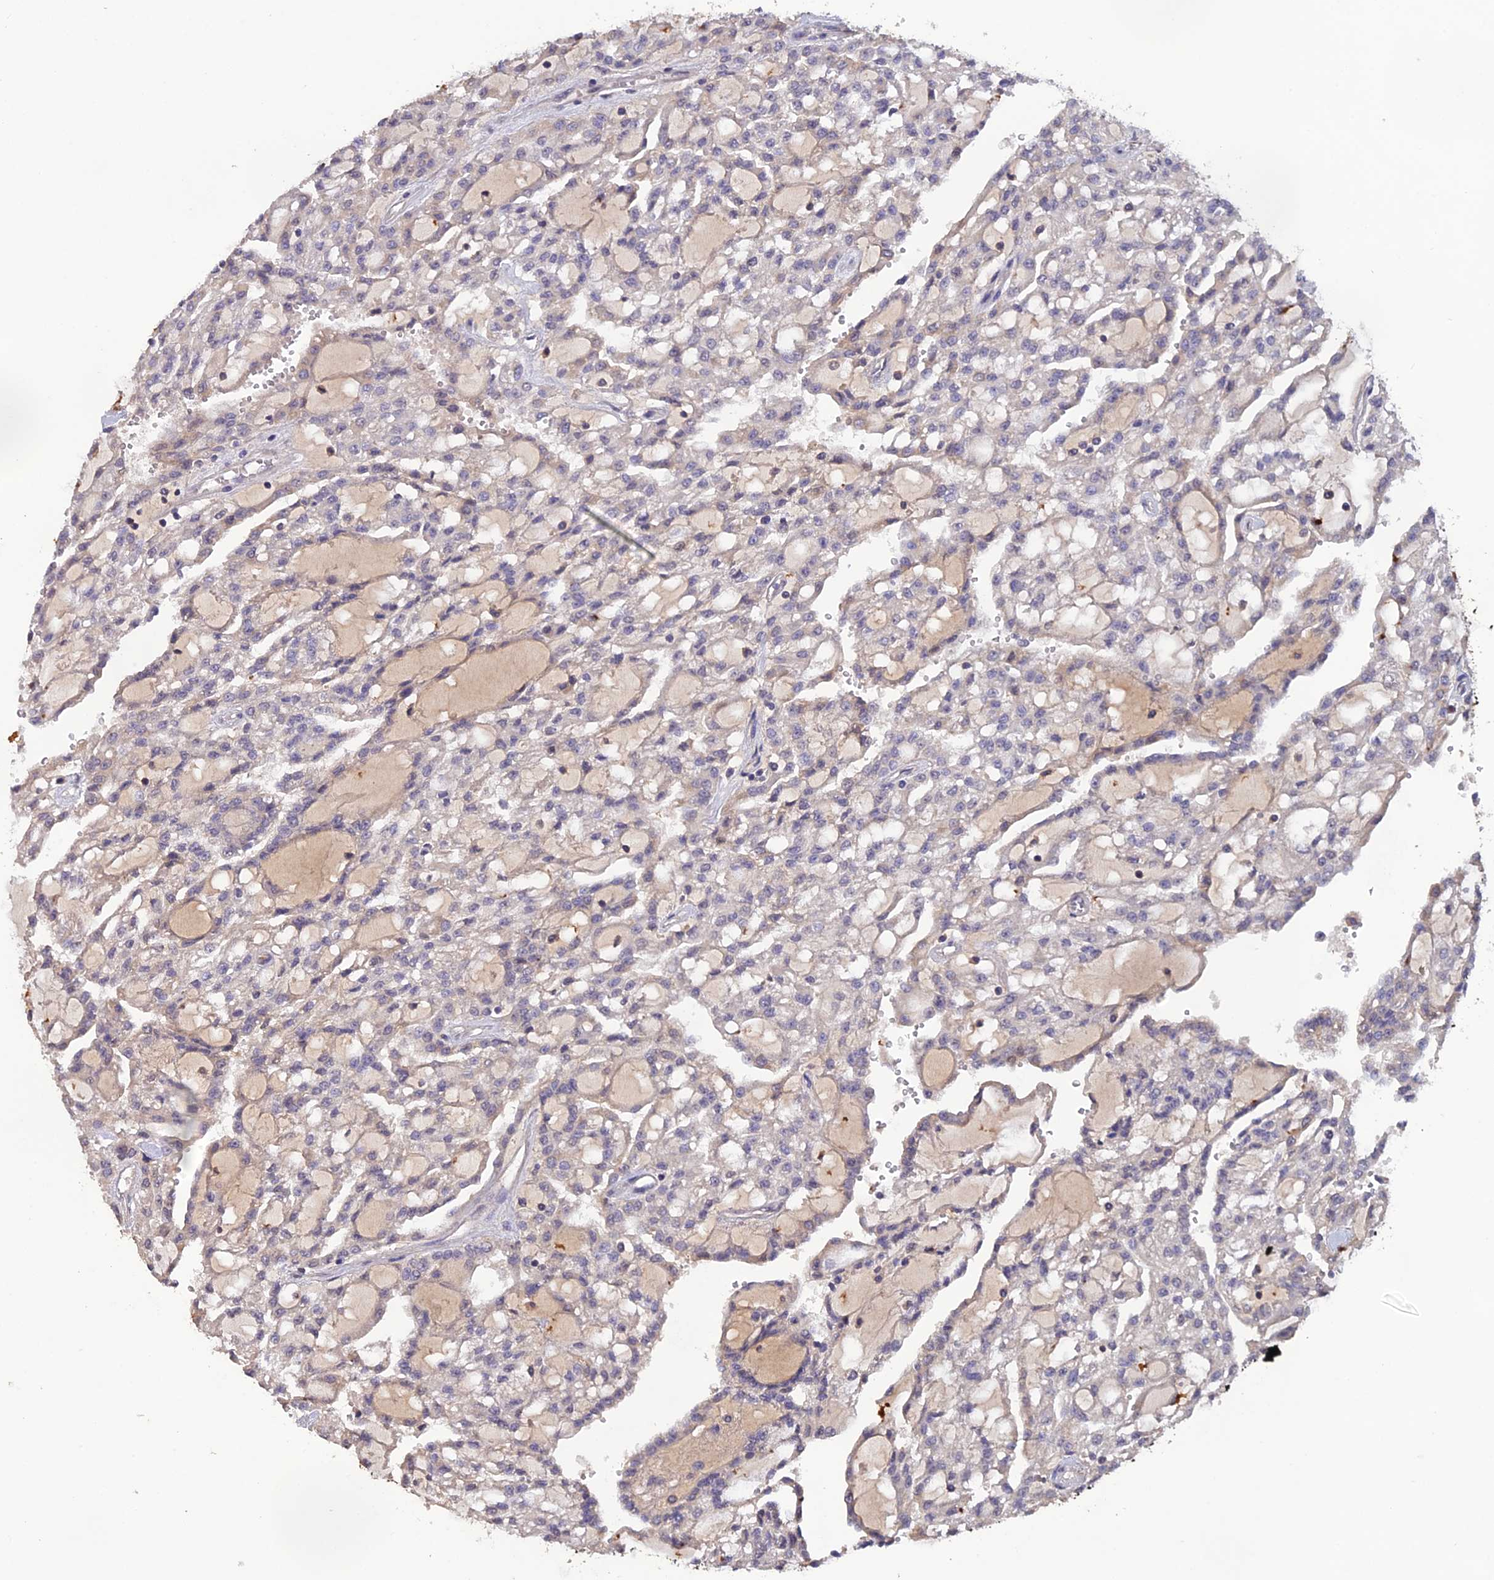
{"staining": {"intensity": "negative", "quantity": "none", "location": "none"}, "tissue": "renal cancer", "cell_type": "Tumor cells", "image_type": "cancer", "snomed": [{"axis": "morphology", "description": "Adenocarcinoma, NOS"}, {"axis": "topography", "description": "Kidney"}], "caption": "Tumor cells are negative for protein expression in human renal cancer.", "gene": "SLC39A13", "patient": {"sex": "male", "age": 63}}